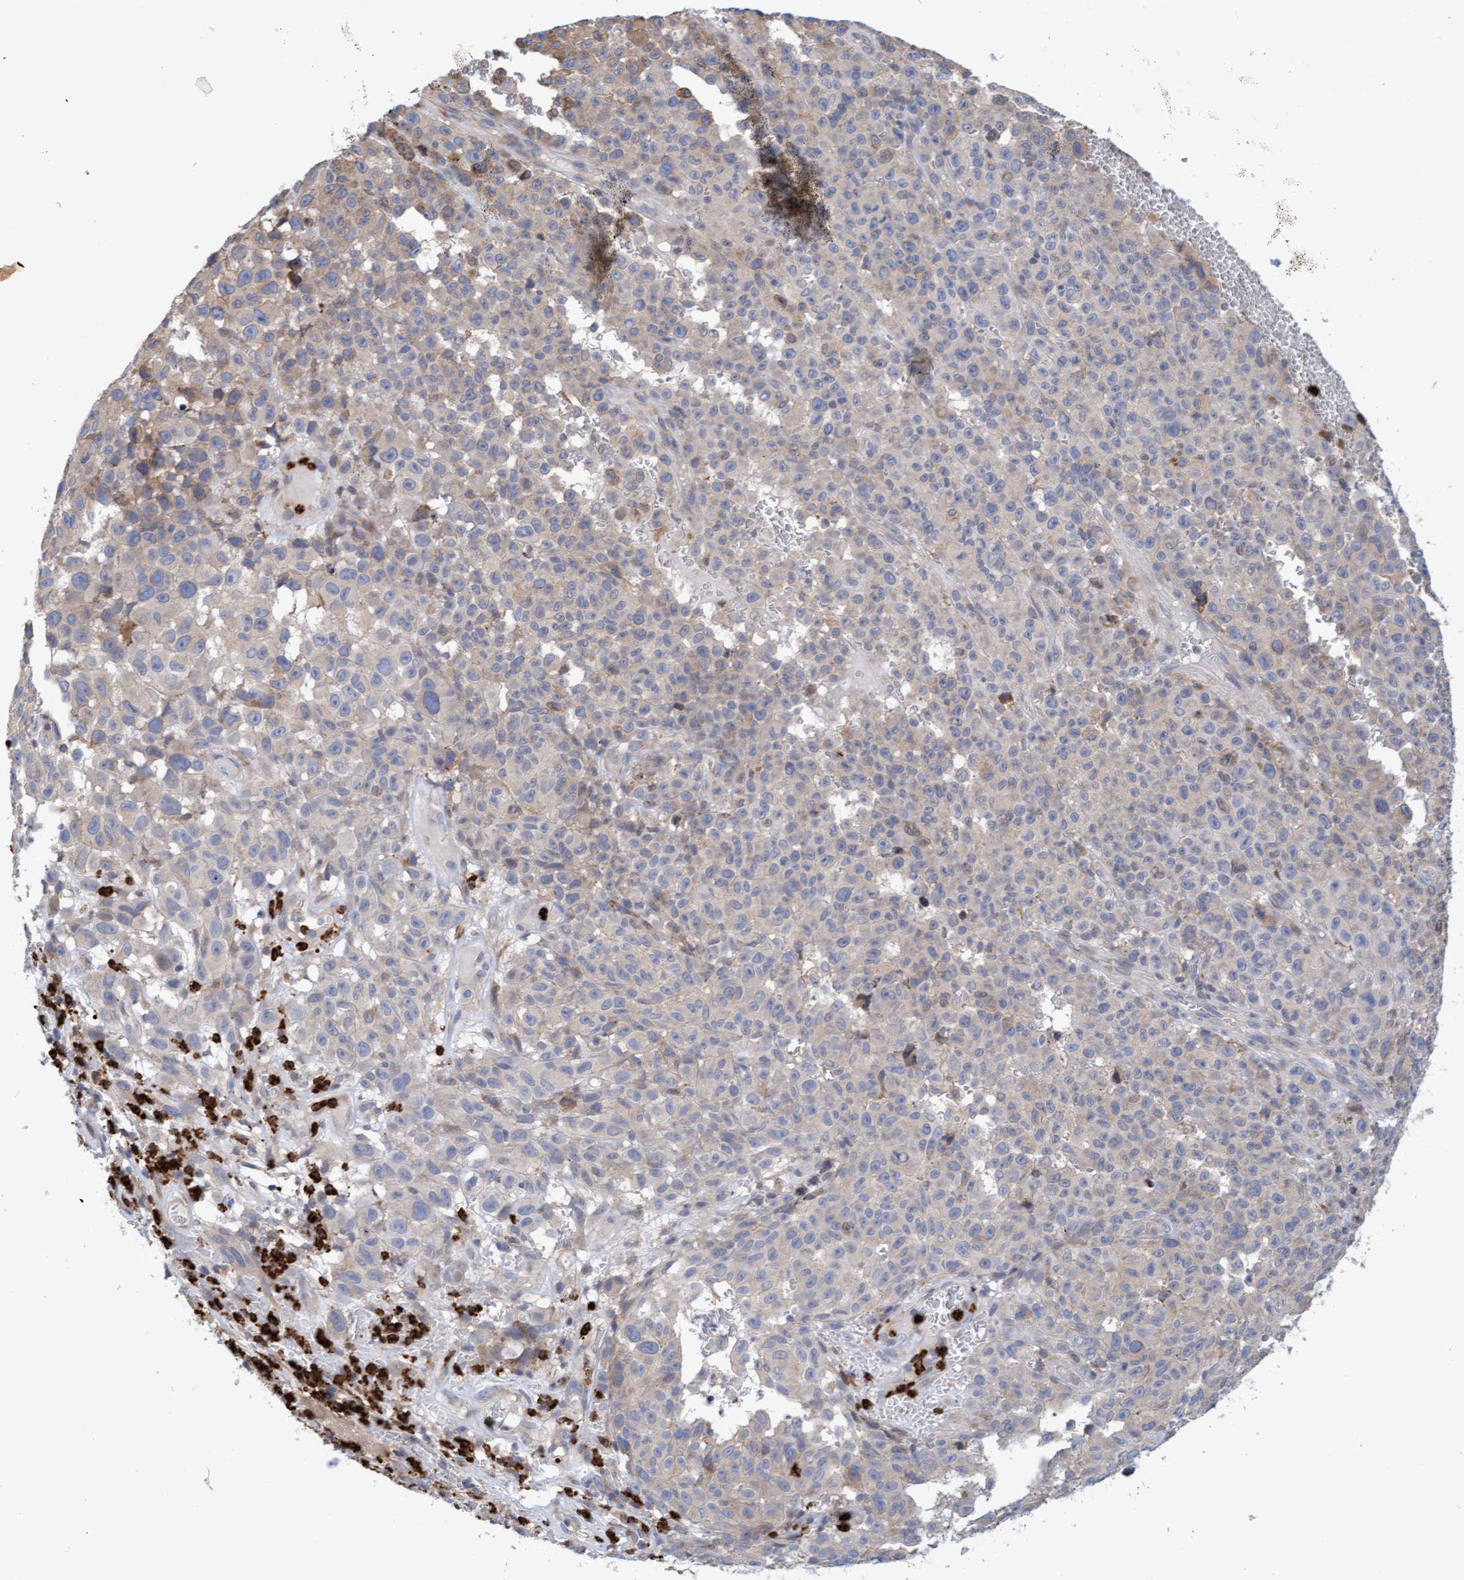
{"staining": {"intensity": "weak", "quantity": "<25%", "location": "cytoplasmic/membranous"}, "tissue": "melanoma", "cell_type": "Tumor cells", "image_type": "cancer", "snomed": [{"axis": "morphology", "description": "Malignant melanoma, NOS"}, {"axis": "topography", "description": "Skin"}], "caption": "A micrograph of malignant melanoma stained for a protein demonstrates no brown staining in tumor cells. (DAB immunohistochemistry (IHC) visualized using brightfield microscopy, high magnification).", "gene": "MMP8", "patient": {"sex": "female", "age": 82}}